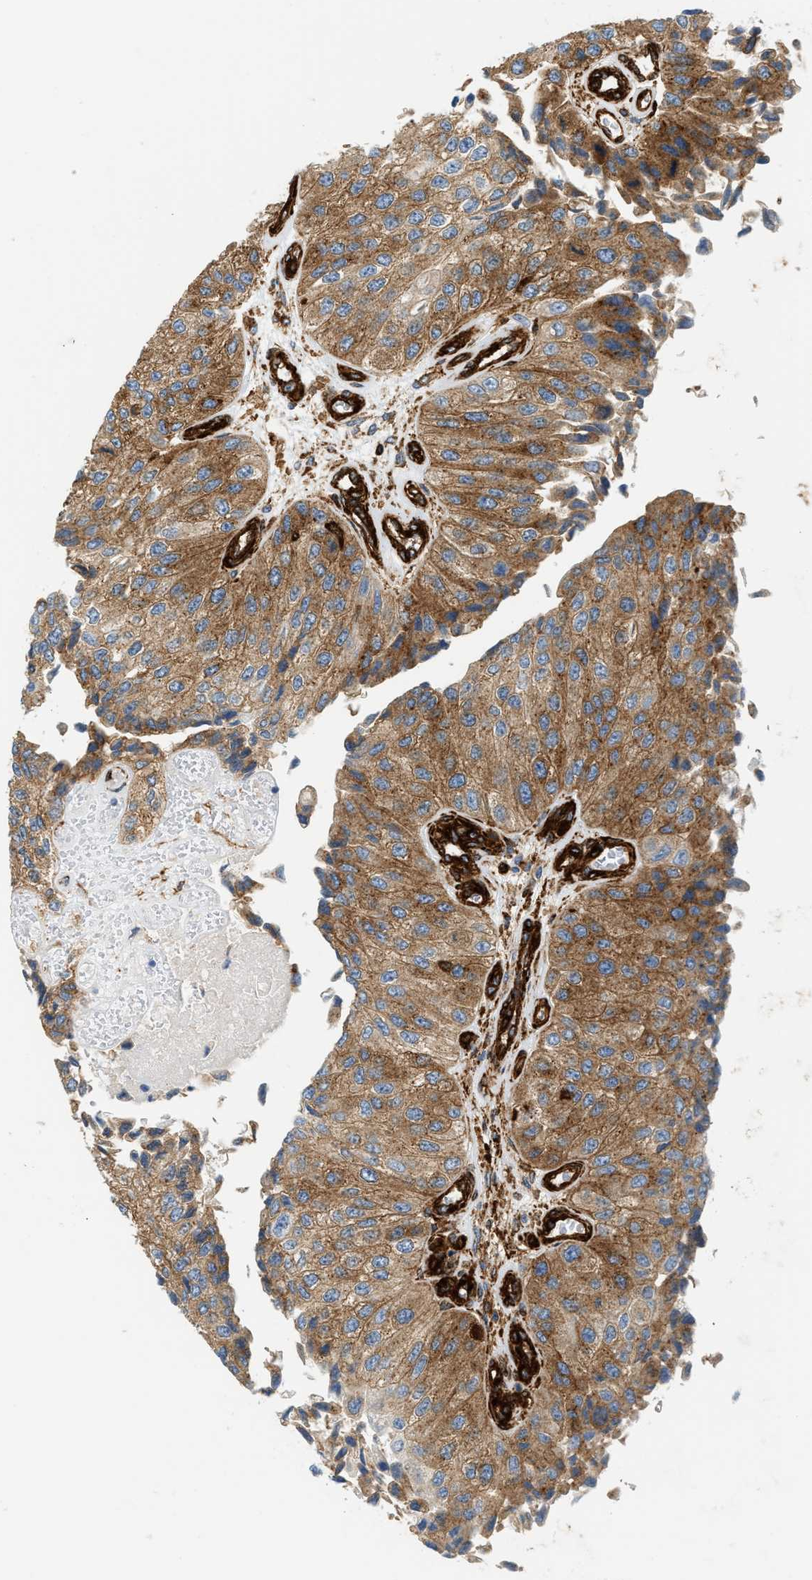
{"staining": {"intensity": "moderate", "quantity": ">75%", "location": "cytoplasmic/membranous"}, "tissue": "urothelial cancer", "cell_type": "Tumor cells", "image_type": "cancer", "snomed": [{"axis": "morphology", "description": "Urothelial carcinoma, High grade"}, {"axis": "topography", "description": "Kidney"}, {"axis": "topography", "description": "Urinary bladder"}], "caption": "Urothelial carcinoma (high-grade) stained with DAB (3,3'-diaminobenzidine) immunohistochemistry (IHC) exhibits medium levels of moderate cytoplasmic/membranous staining in approximately >75% of tumor cells. (DAB (3,3'-diaminobenzidine) IHC, brown staining for protein, blue staining for nuclei).", "gene": "HIP1", "patient": {"sex": "male", "age": 77}}